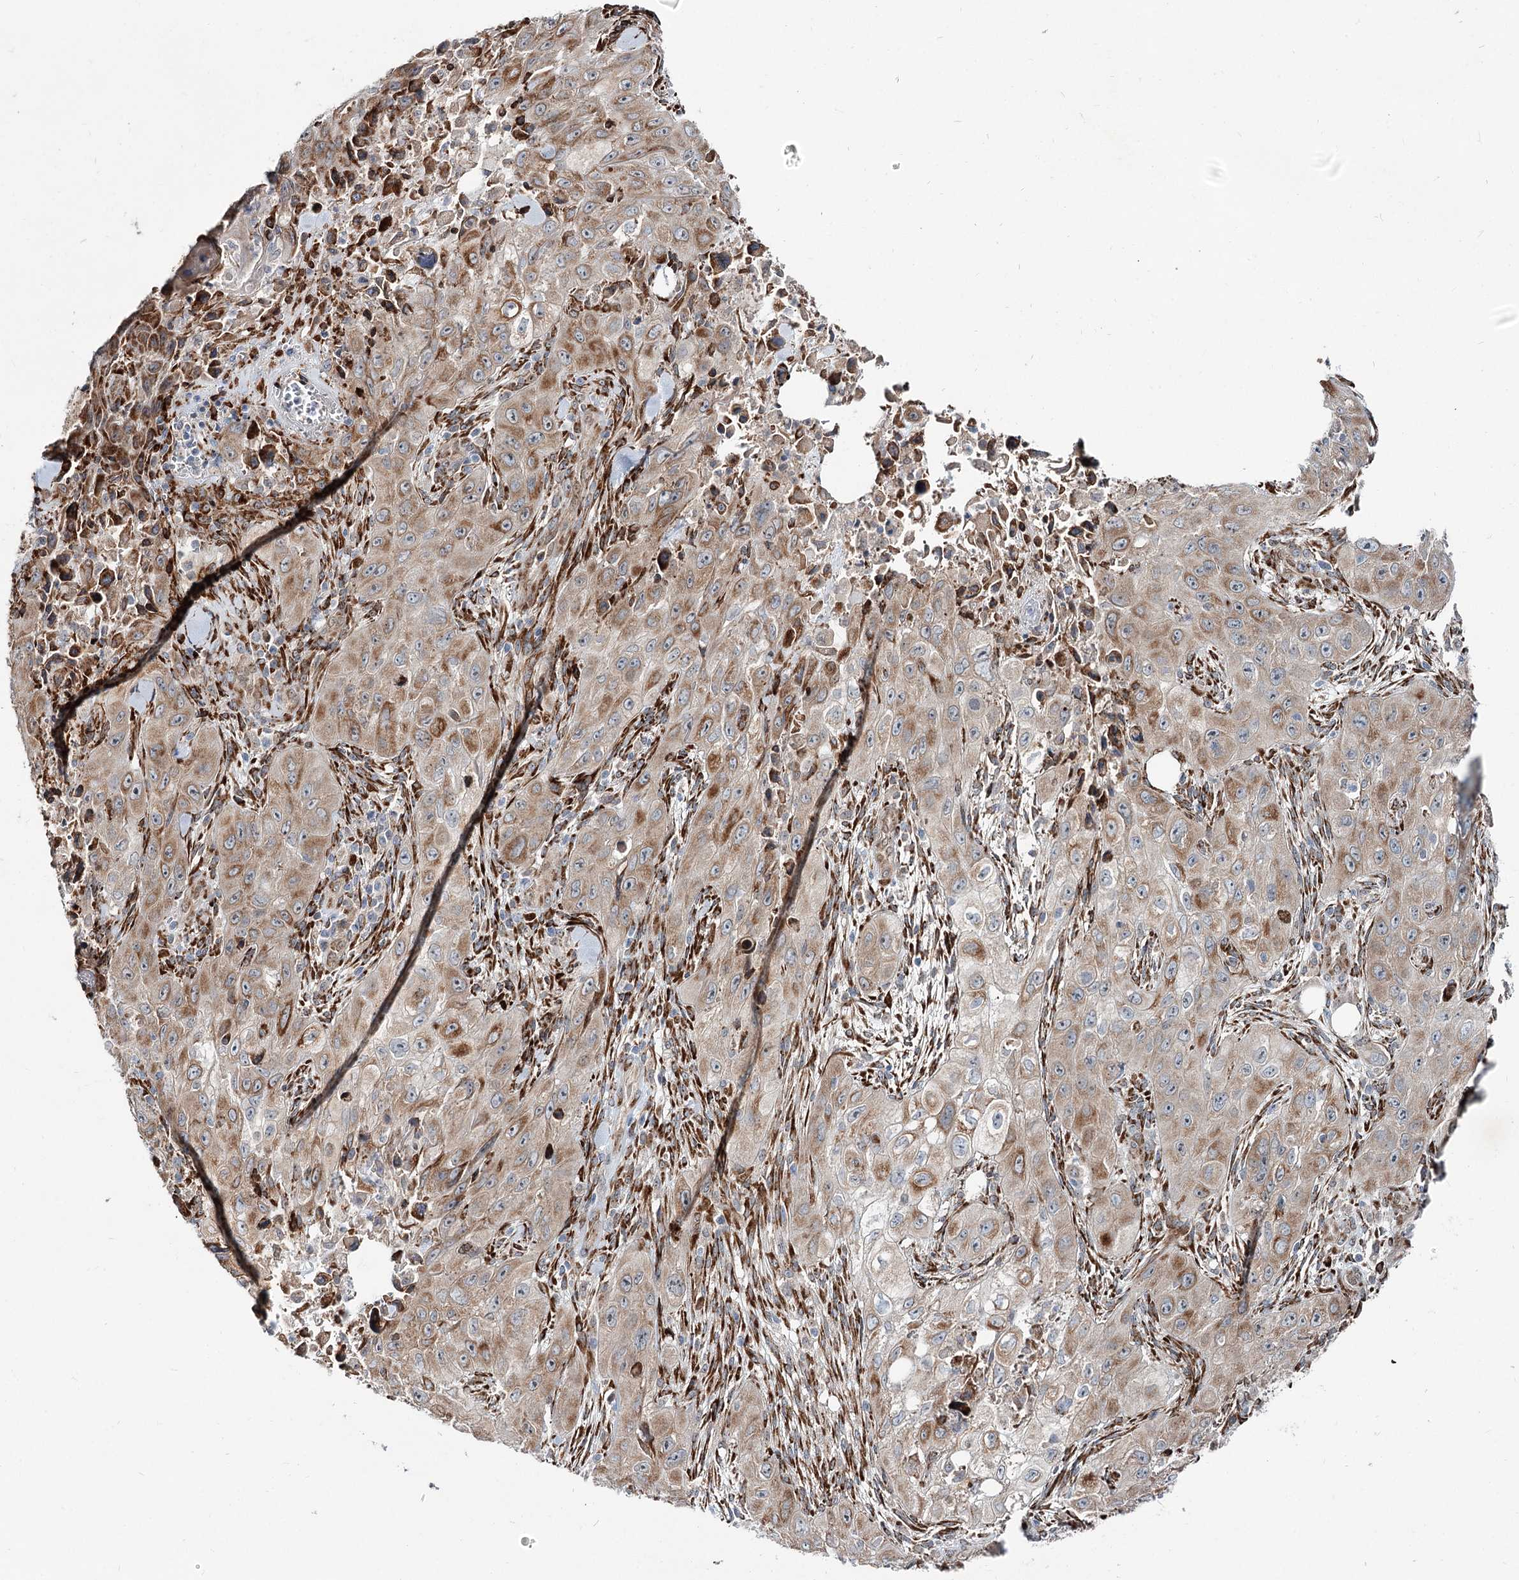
{"staining": {"intensity": "weak", "quantity": ">75%", "location": "cytoplasmic/membranous"}, "tissue": "skin cancer", "cell_type": "Tumor cells", "image_type": "cancer", "snomed": [{"axis": "morphology", "description": "Squamous cell carcinoma, NOS"}, {"axis": "topography", "description": "Skin"}, {"axis": "topography", "description": "Subcutis"}], "caption": "Immunohistochemical staining of skin squamous cell carcinoma displays low levels of weak cytoplasmic/membranous protein expression in about >75% of tumor cells.", "gene": "SPART", "patient": {"sex": "male", "age": 73}}